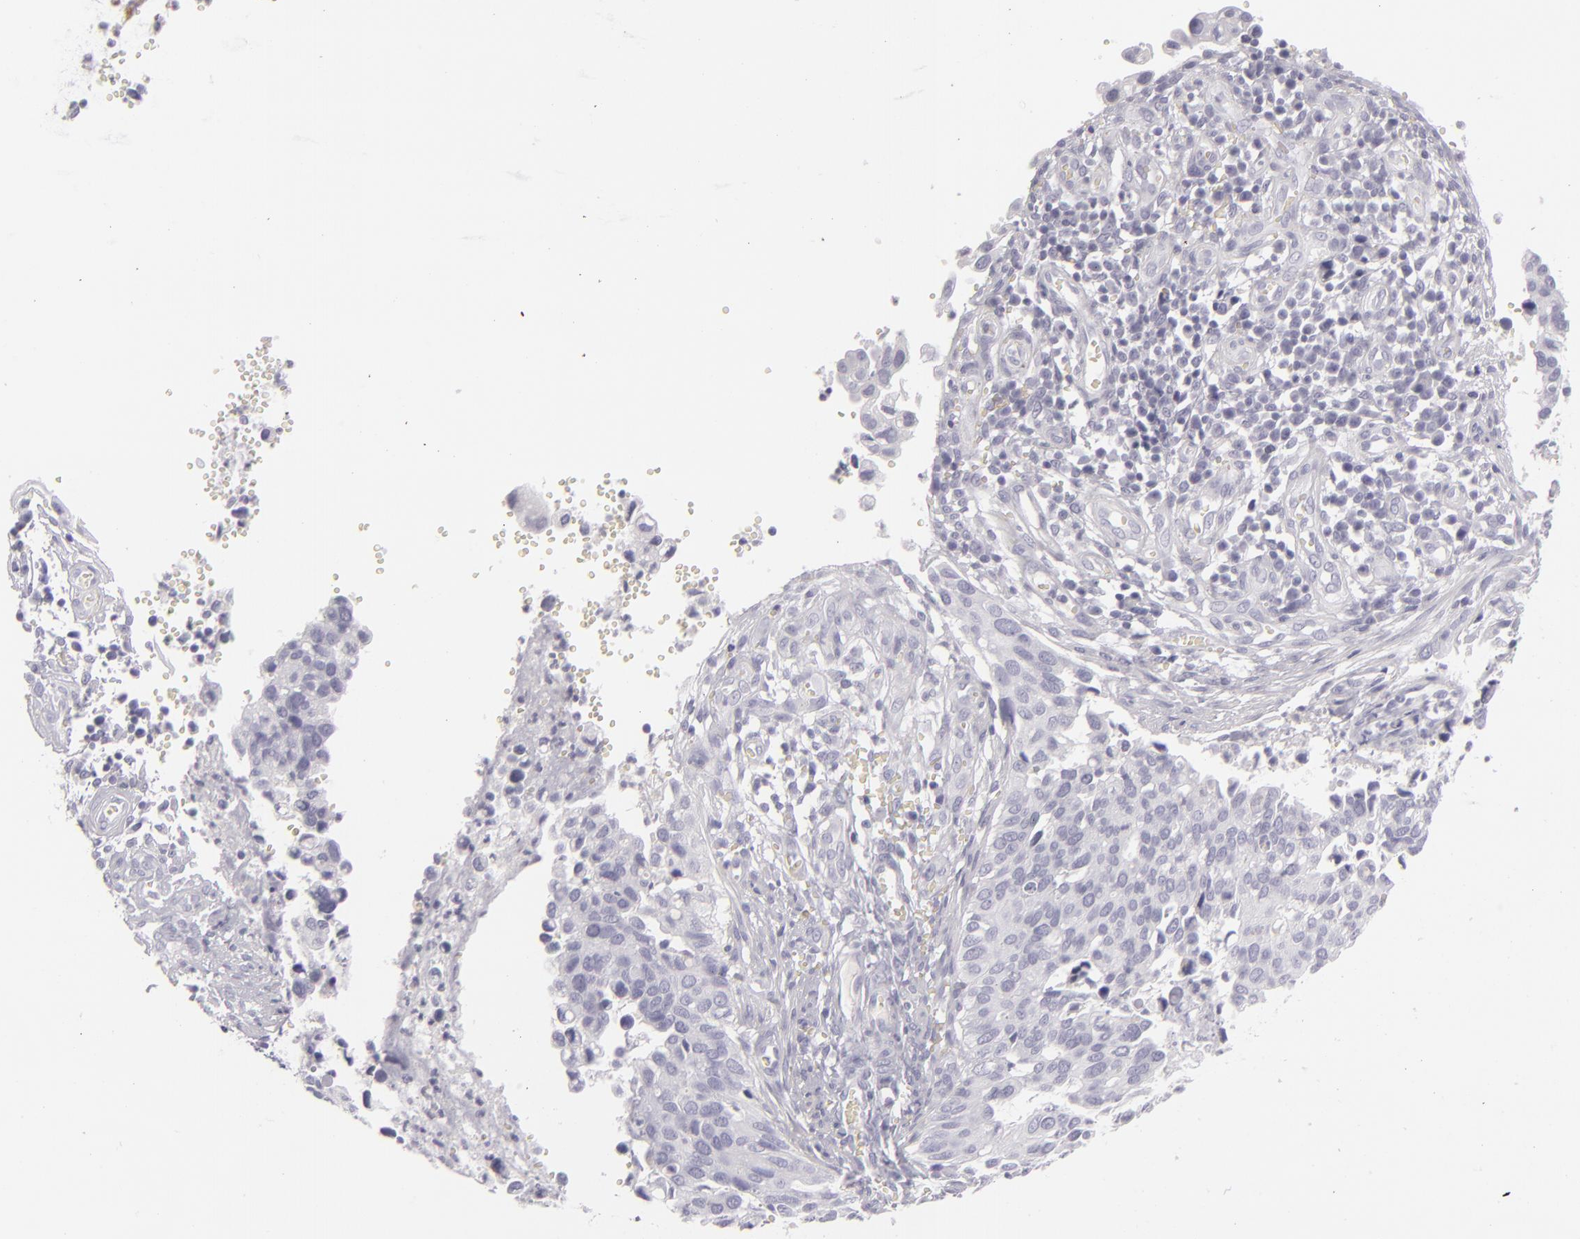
{"staining": {"intensity": "negative", "quantity": "none", "location": "none"}, "tissue": "cervical cancer", "cell_type": "Tumor cells", "image_type": "cancer", "snomed": [{"axis": "morphology", "description": "Normal tissue, NOS"}, {"axis": "morphology", "description": "Squamous cell carcinoma, NOS"}, {"axis": "topography", "description": "Cervix"}], "caption": "Squamous cell carcinoma (cervical) was stained to show a protein in brown. There is no significant positivity in tumor cells. The staining is performed using DAB brown chromogen with nuclei counter-stained in using hematoxylin.", "gene": "CDX2", "patient": {"sex": "female", "age": 45}}